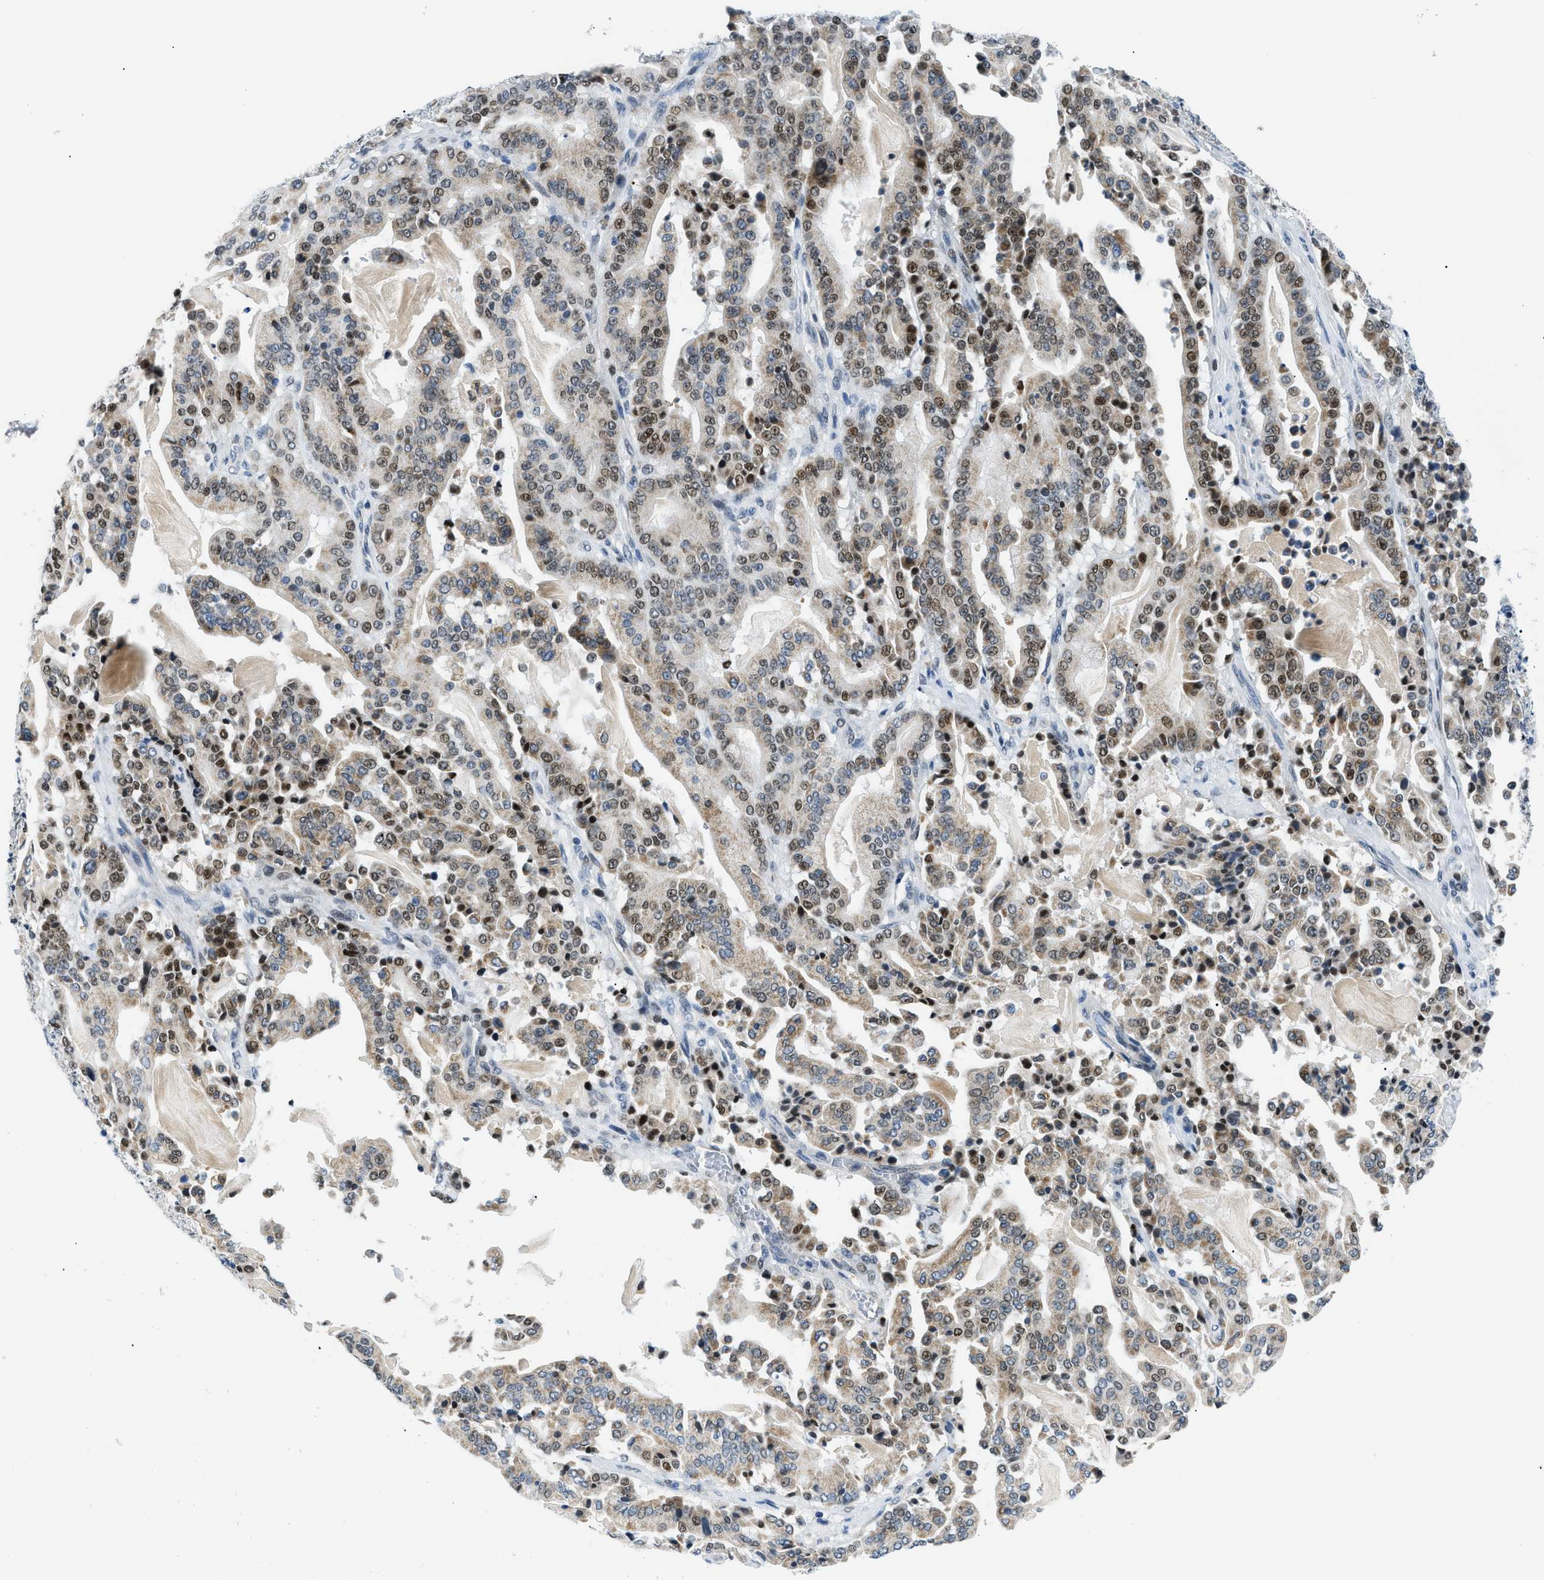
{"staining": {"intensity": "moderate", "quantity": ">75%", "location": "cytoplasmic/membranous,nuclear"}, "tissue": "pancreatic cancer", "cell_type": "Tumor cells", "image_type": "cancer", "snomed": [{"axis": "morphology", "description": "Adenocarcinoma, NOS"}, {"axis": "topography", "description": "Pancreas"}], "caption": "Immunohistochemistry micrograph of neoplastic tissue: human pancreatic cancer (adenocarcinoma) stained using immunohistochemistry demonstrates medium levels of moderate protein expression localized specifically in the cytoplasmic/membranous and nuclear of tumor cells, appearing as a cytoplasmic/membranous and nuclear brown color.", "gene": "SMARCC1", "patient": {"sex": "male", "age": 63}}